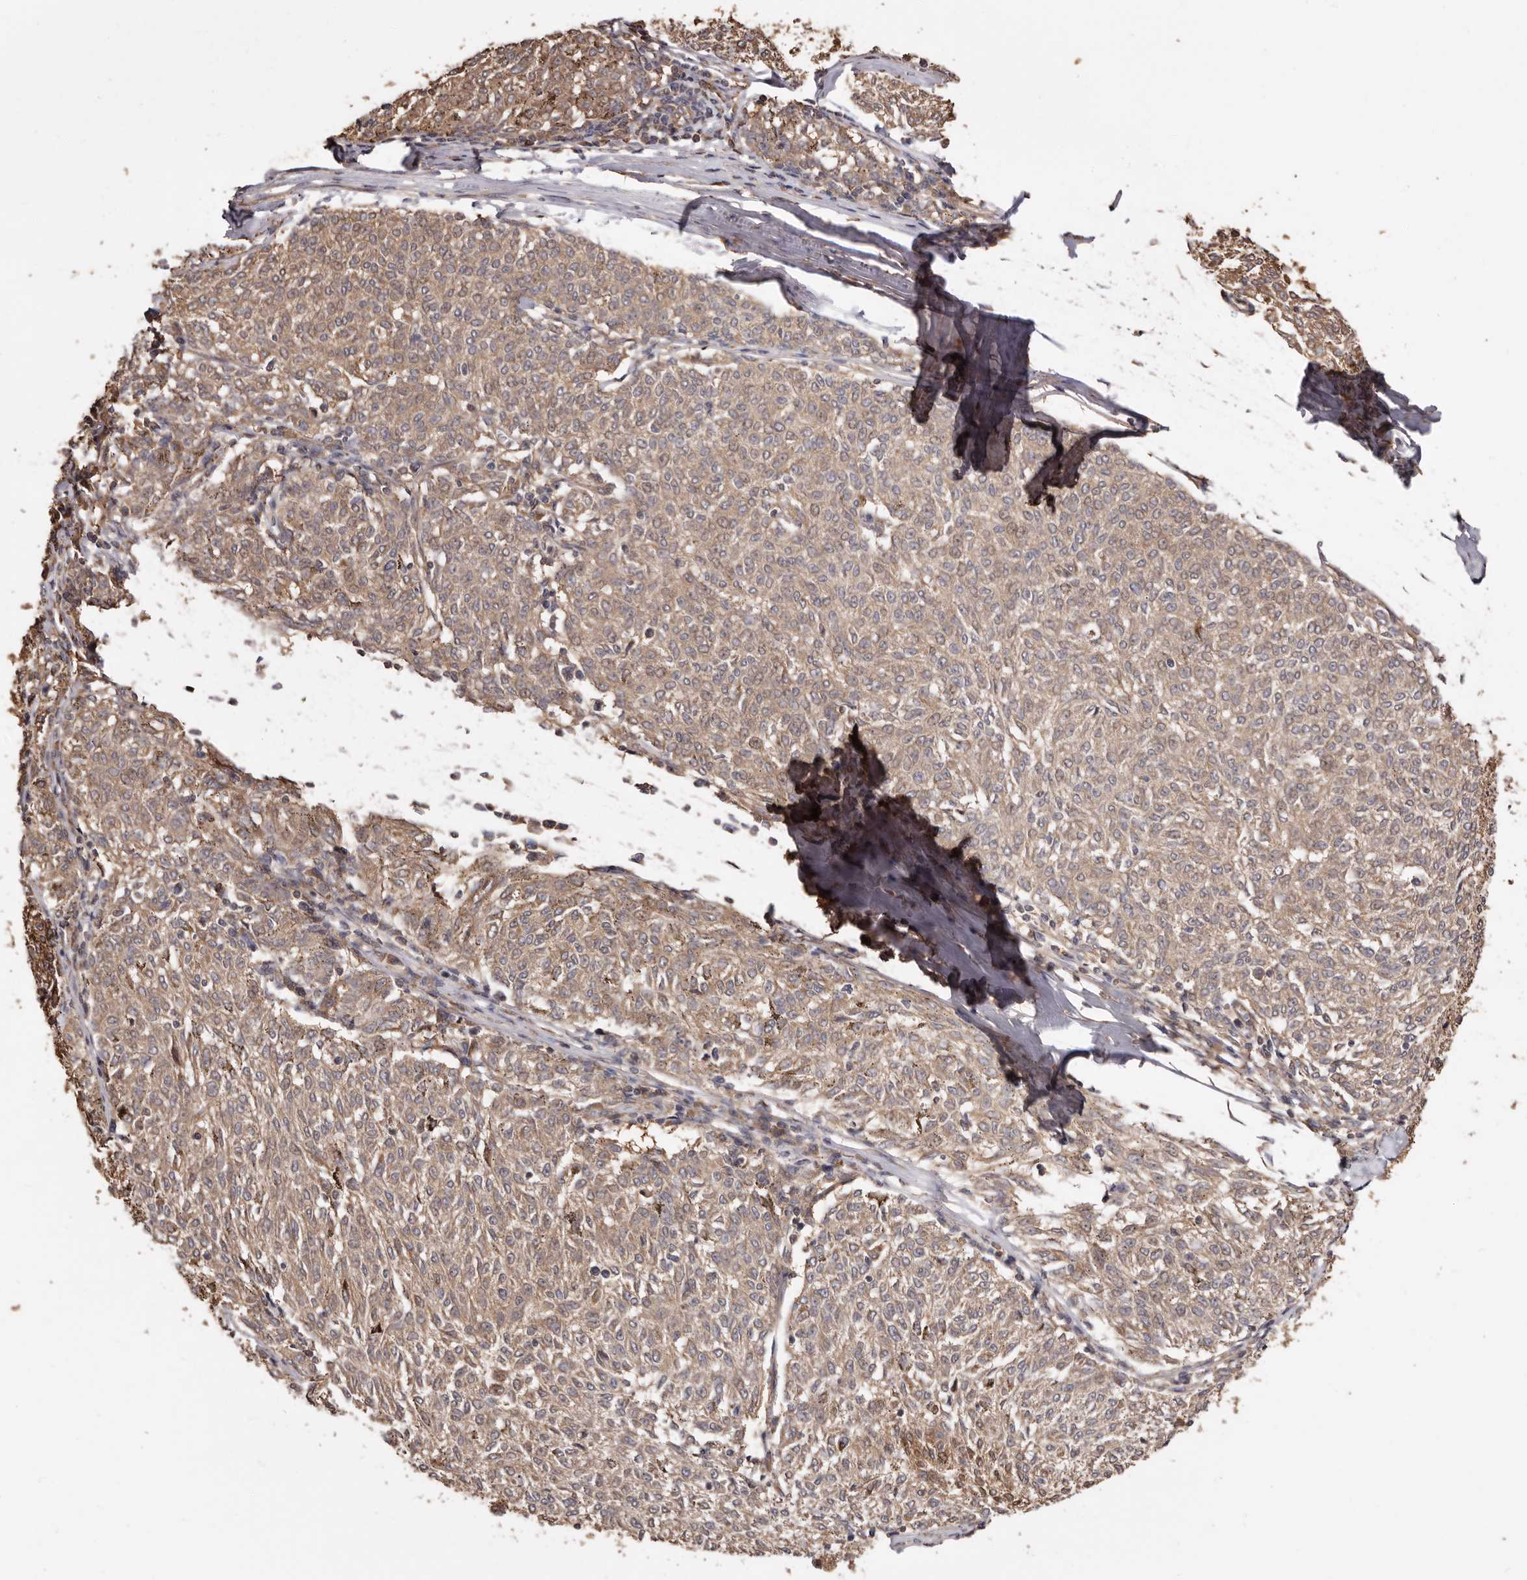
{"staining": {"intensity": "weak", "quantity": ">75%", "location": "cytoplasmic/membranous"}, "tissue": "melanoma", "cell_type": "Tumor cells", "image_type": "cancer", "snomed": [{"axis": "morphology", "description": "Malignant melanoma, NOS"}, {"axis": "topography", "description": "Skin"}], "caption": "Human malignant melanoma stained with a brown dye demonstrates weak cytoplasmic/membranous positive positivity in approximately >75% of tumor cells.", "gene": "COQ8B", "patient": {"sex": "female", "age": 72}}